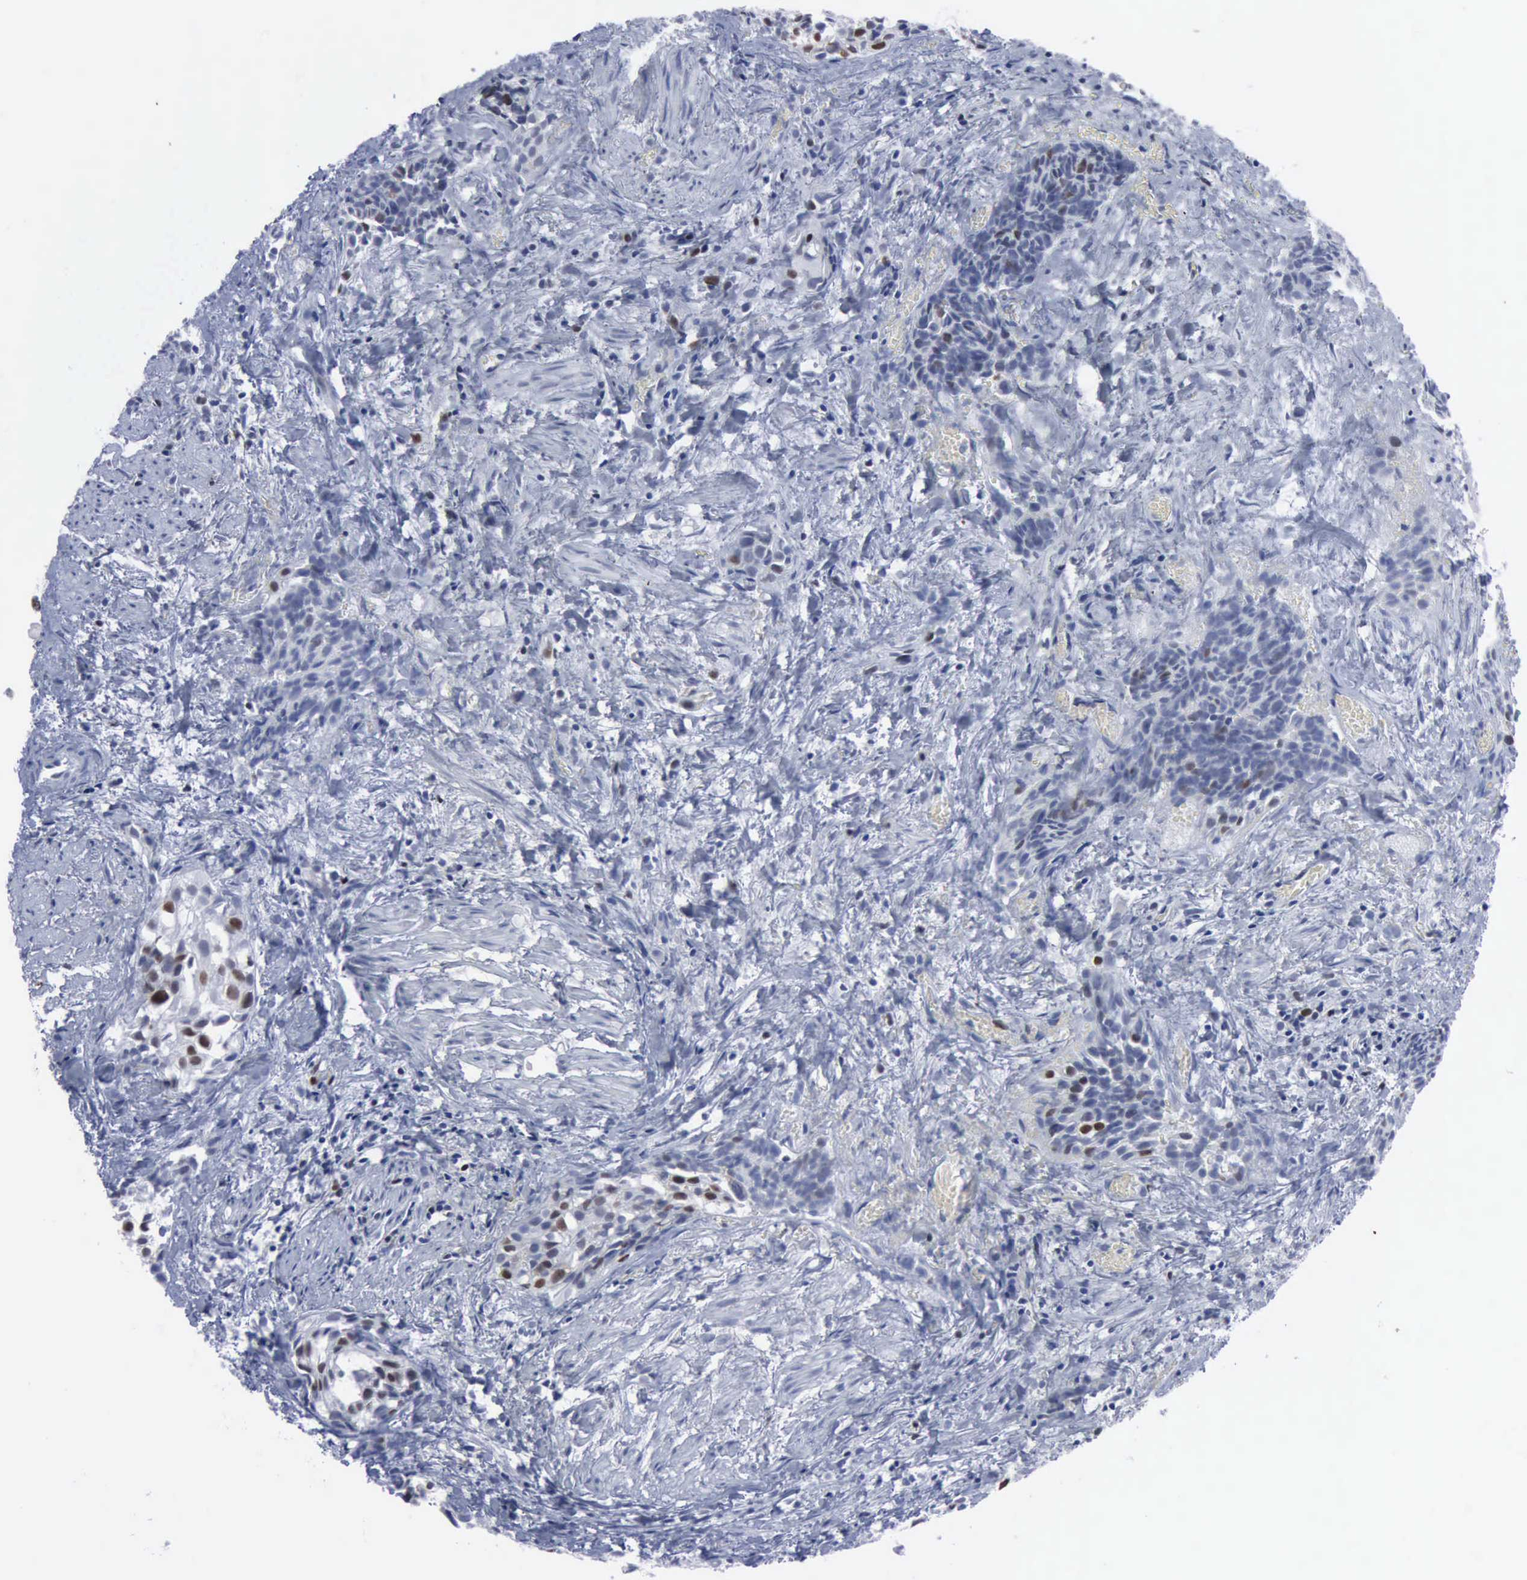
{"staining": {"intensity": "strong", "quantity": "<25%", "location": "nuclear"}, "tissue": "urothelial cancer", "cell_type": "Tumor cells", "image_type": "cancer", "snomed": [{"axis": "morphology", "description": "Urothelial carcinoma, High grade"}, {"axis": "topography", "description": "Urinary bladder"}], "caption": "Strong nuclear protein expression is seen in approximately <25% of tumor cells in urothelial cancer.", "gene": "MCM5", "patient": {"sex": "female", "age": 78}}